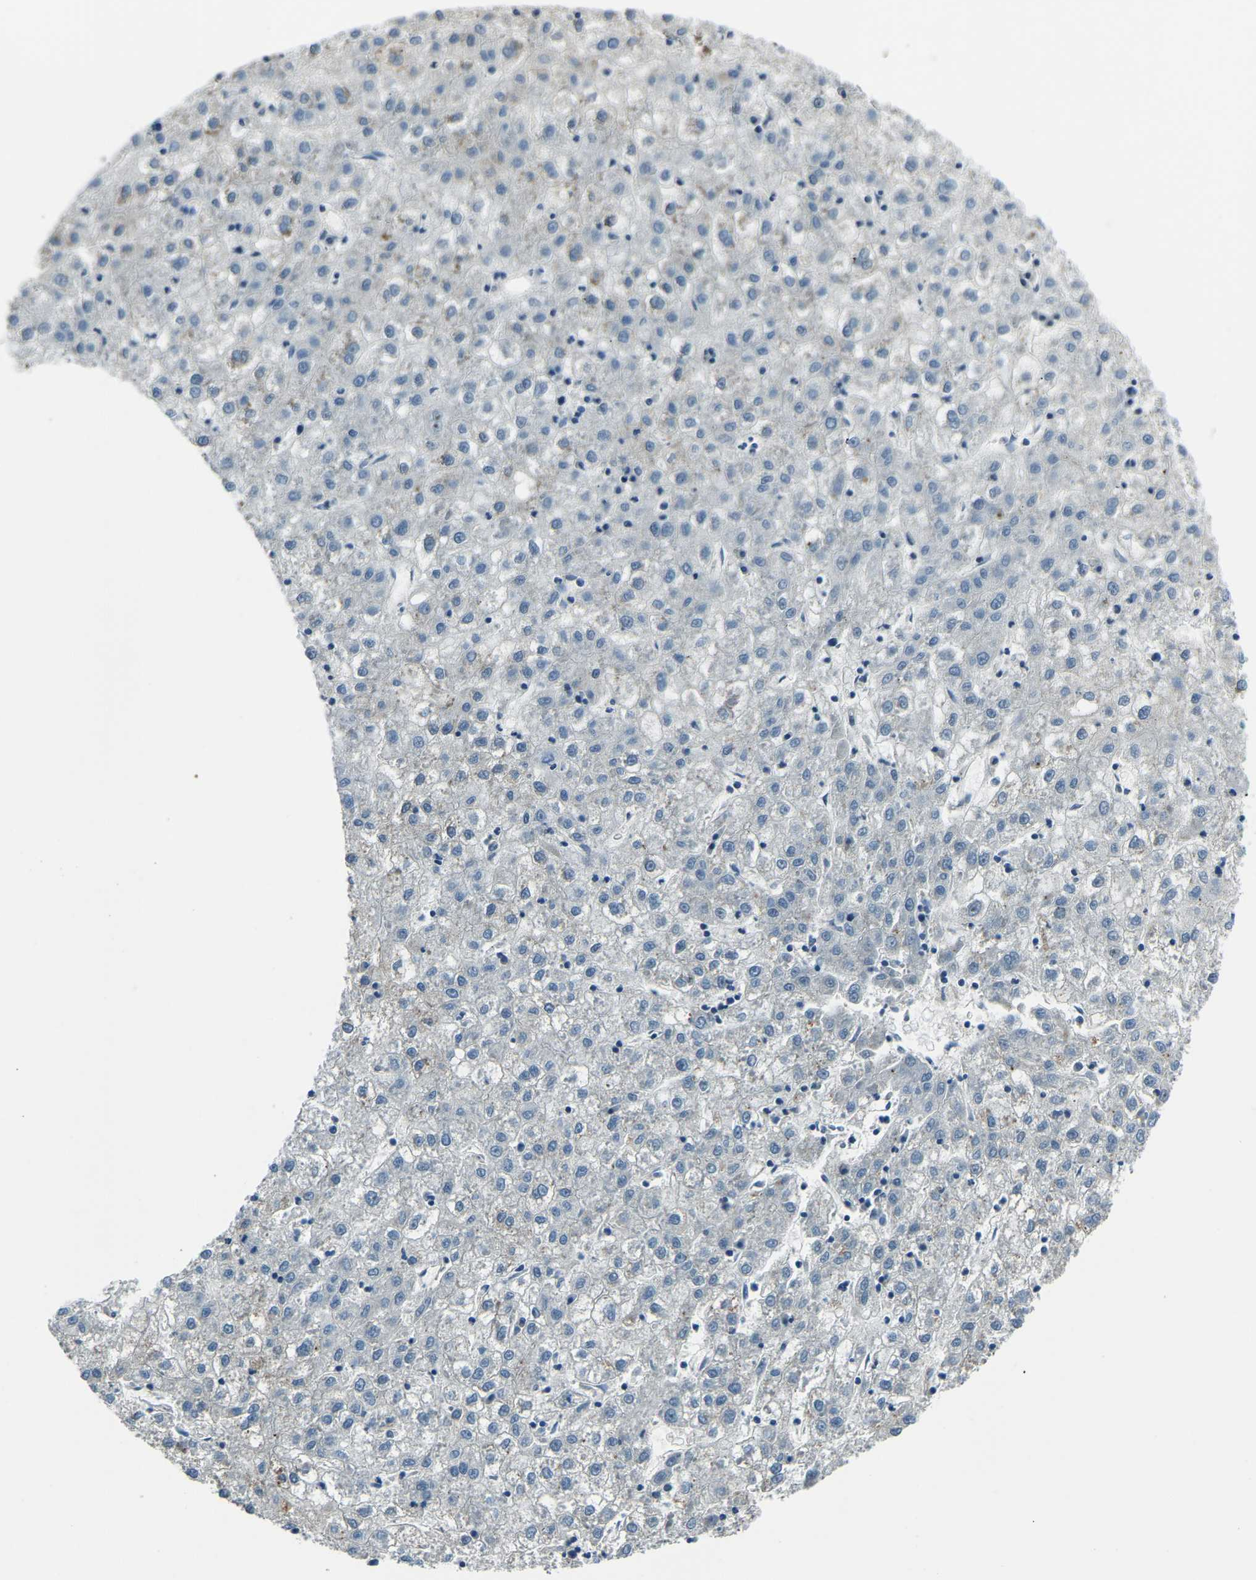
{"staining": {"intensity": "negative", "quantity": "none", "location": "none"}, "tissue": "liver cancer", "cell_type": "Tumor cells", "image_type": "cancer", "snomed": [{"axis": "morphology", "description": "Carcinoma, Hepatocellular, NOS"}, {"axis": "topography", "description": "Liver"}], "caption": "Hepatocellular carcinoma (liver) was stained to show a protein in brown. There is no significant positivity in tumor cells.", "gene": "RRP1", "patient": {"sex": "male", "age": 72}}